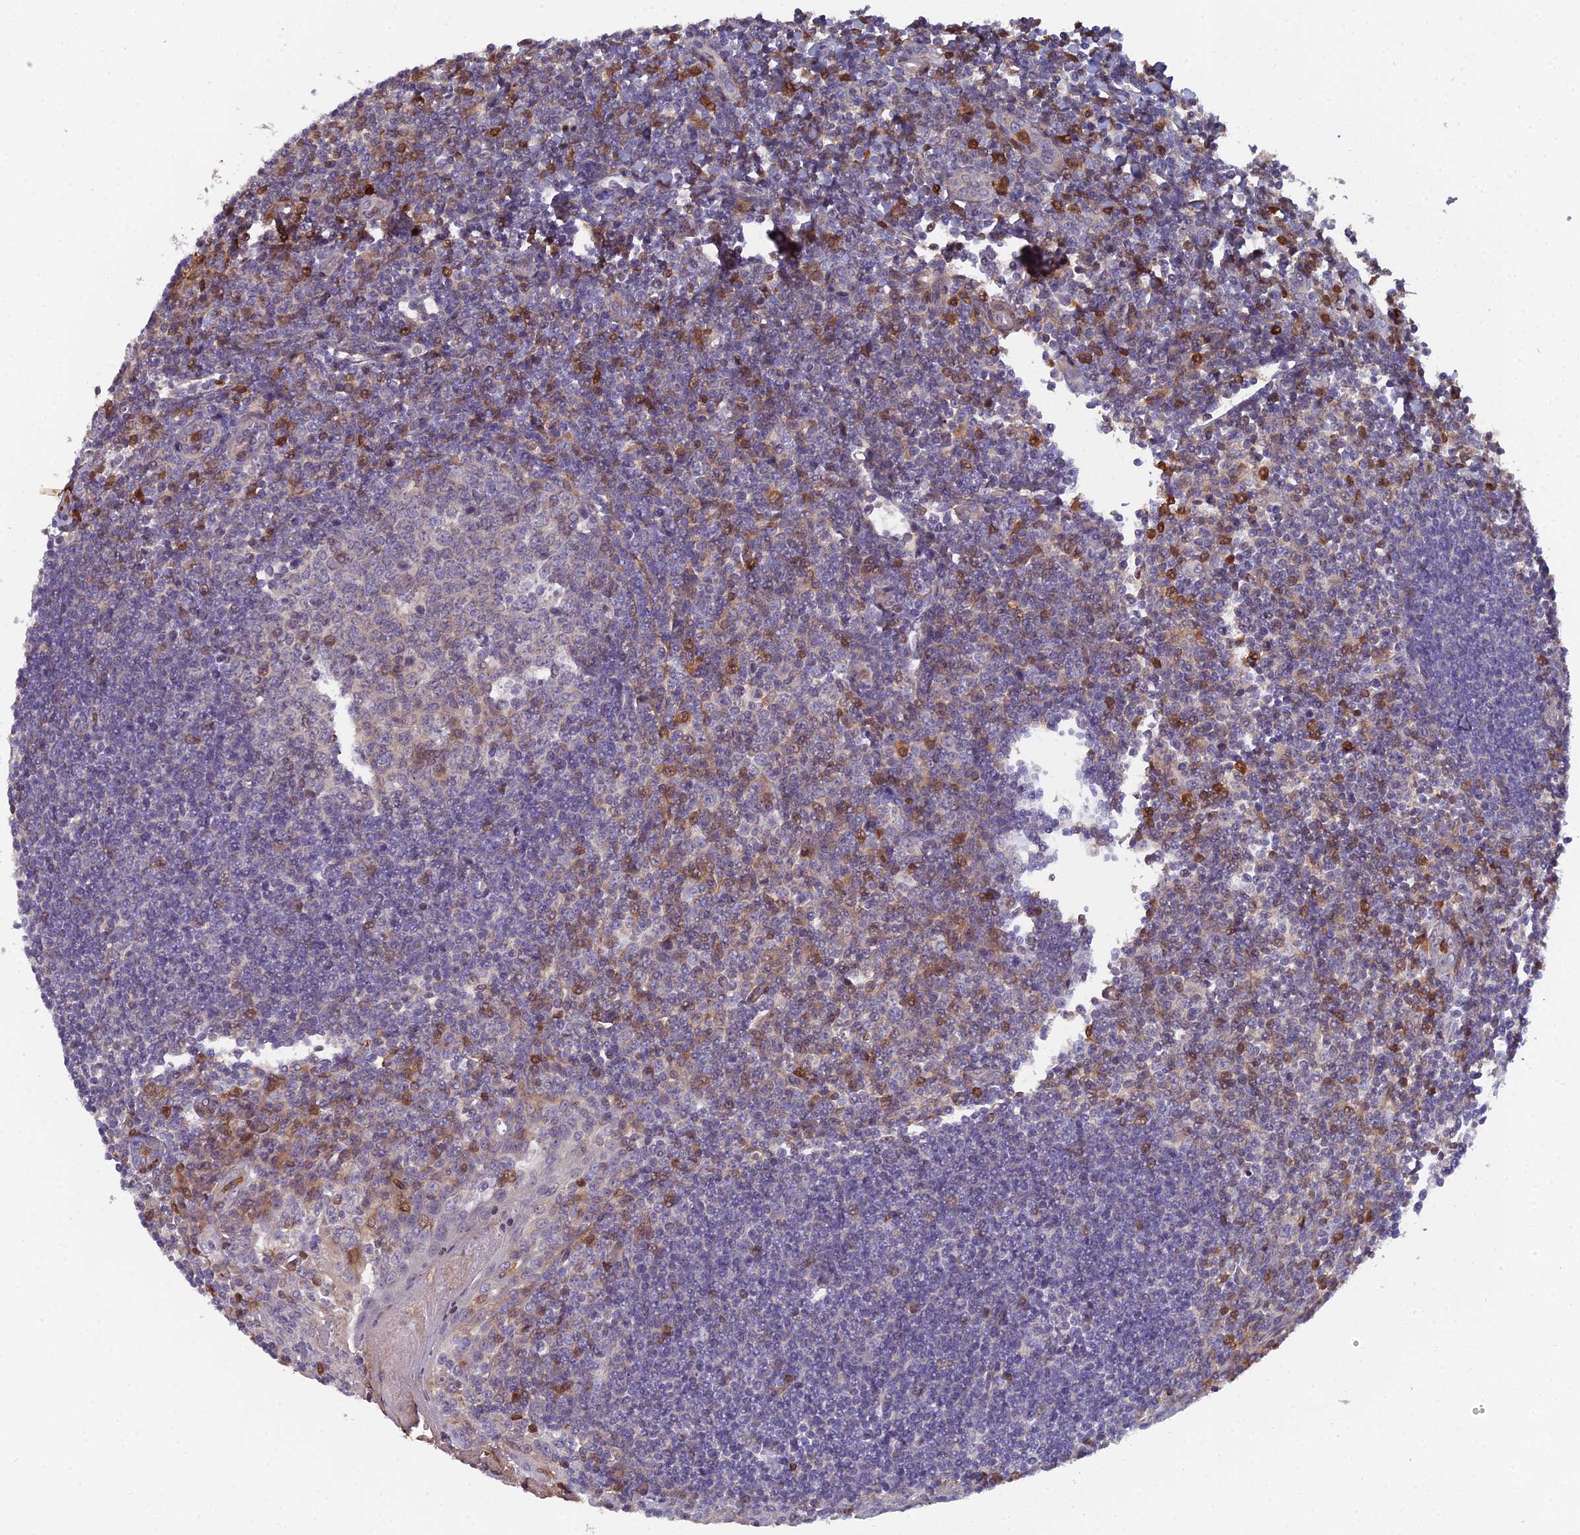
{"staining": {"intensity": "weak", "quantity": "25%-75%", "location": "cytoplasmic/membranous"}, "tissue": "tonsil", "cell_type": "Germinal center cells", "image_type": "normal", "snomed": [{"axis": "morphology", "description": "Normal tissue, NOS"}, {"axis": "topography", "description": "Tonsil"}], "caption": "This micrograph demonstrates normal tonsil stained with IHC to label a protein in brown. The cytoplasmic/membranous of germinal center cells show weak positivity for the protein. Nuclei are counter-stained blue.", "gene": "GALK2", "patient": {"sex": "male", "age": 27}}